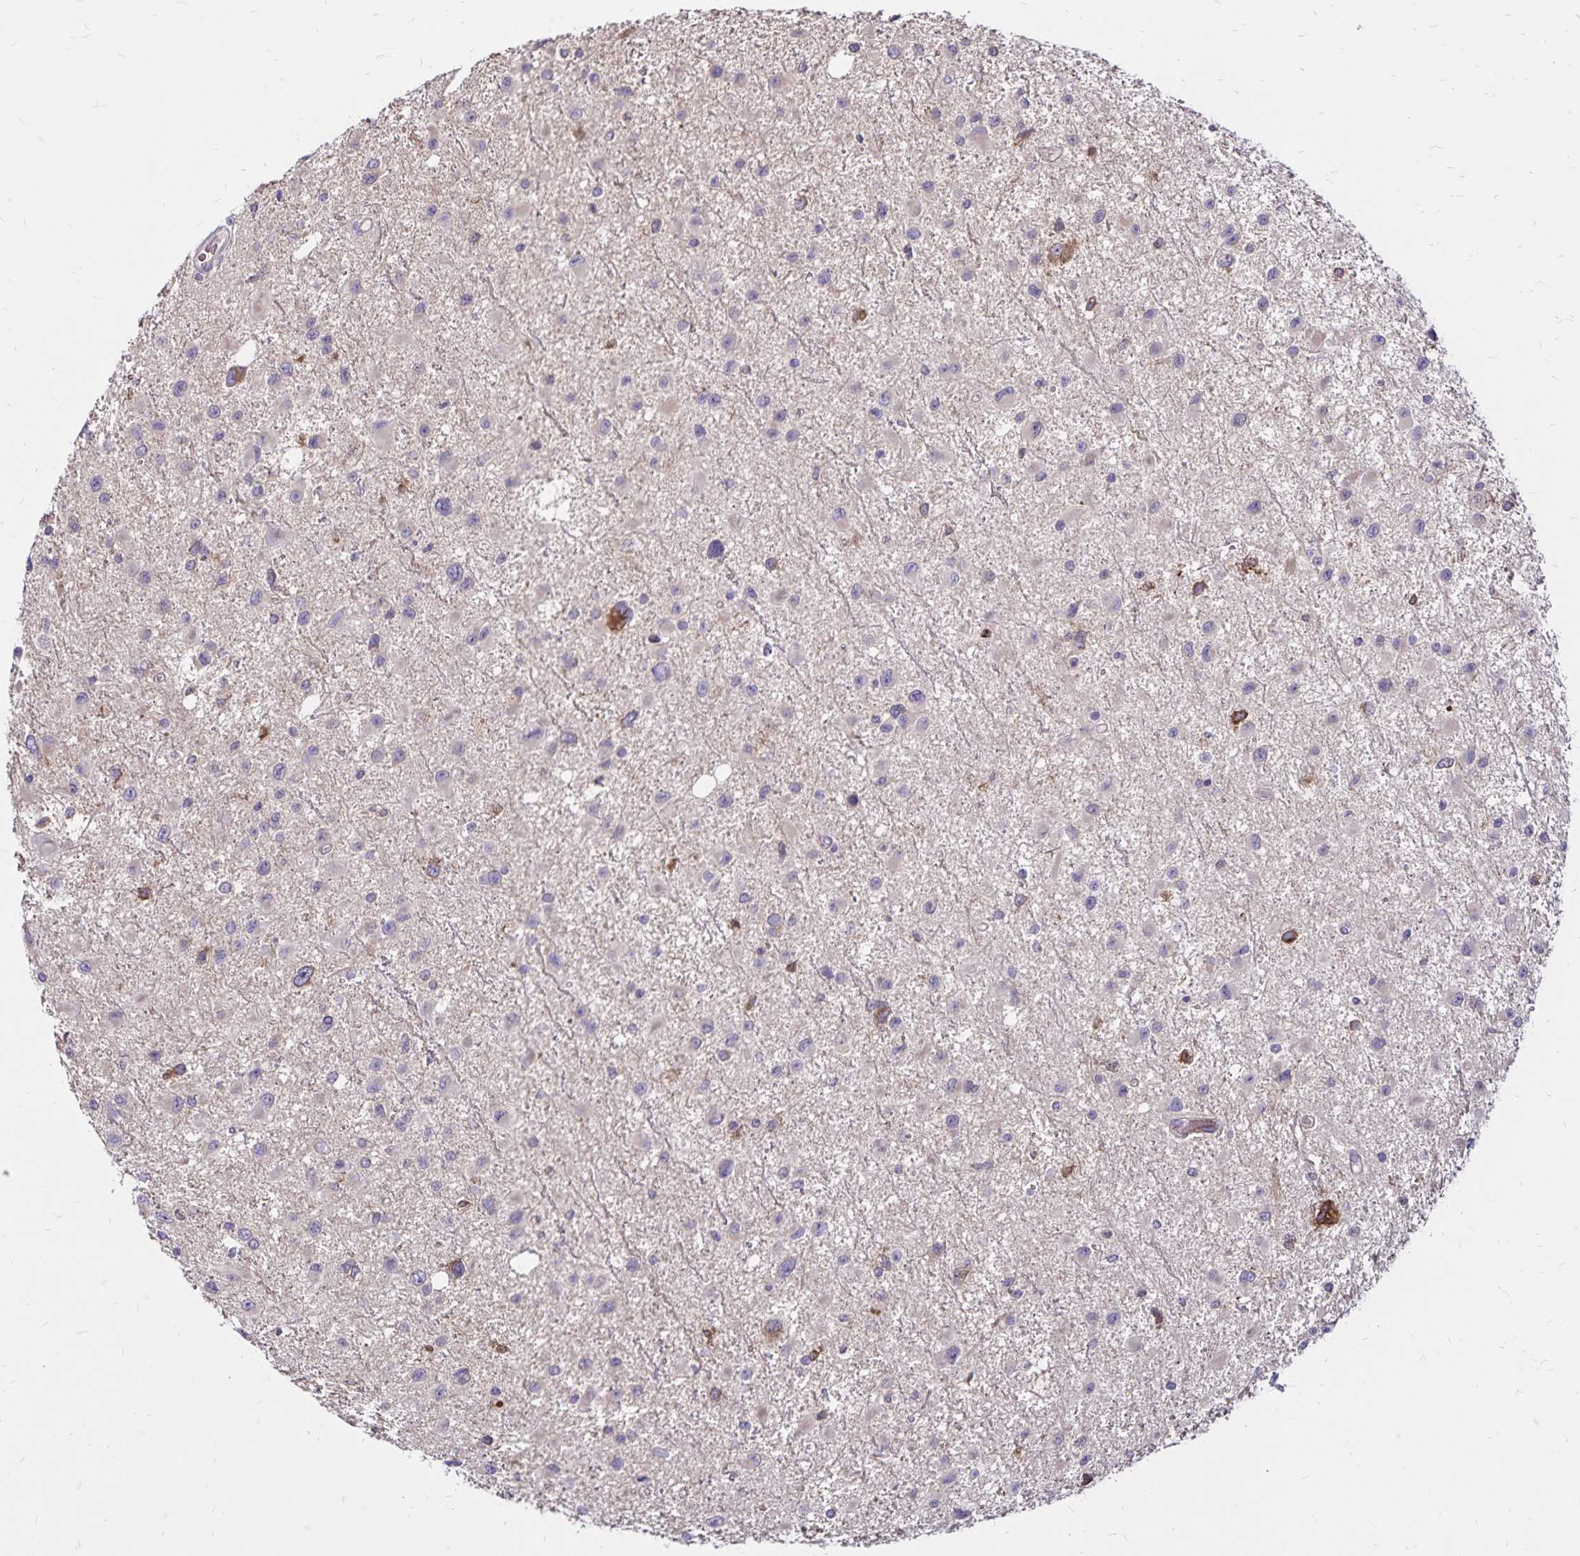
{"staining": {"intensity": "negative", "quantity": "none", "location": "none"}, "tissue": "glioma", "cell_type": "Tumor cells", "image_type": "cancer", "snomed": [{"axis": "morphology", "description": "Glioma, malignant, Low grade"}, {"axis": "topography", "description": "Brain"}], "caption": "High magnification brightfield microscopy of malignant glioma (low-grade) stained with DAB (brown) and counterstained with hematoxylin (blue): tumor cells show no significant expression.", "gene": "FSD1", "patient": {"sex": "female", "age": 32}}